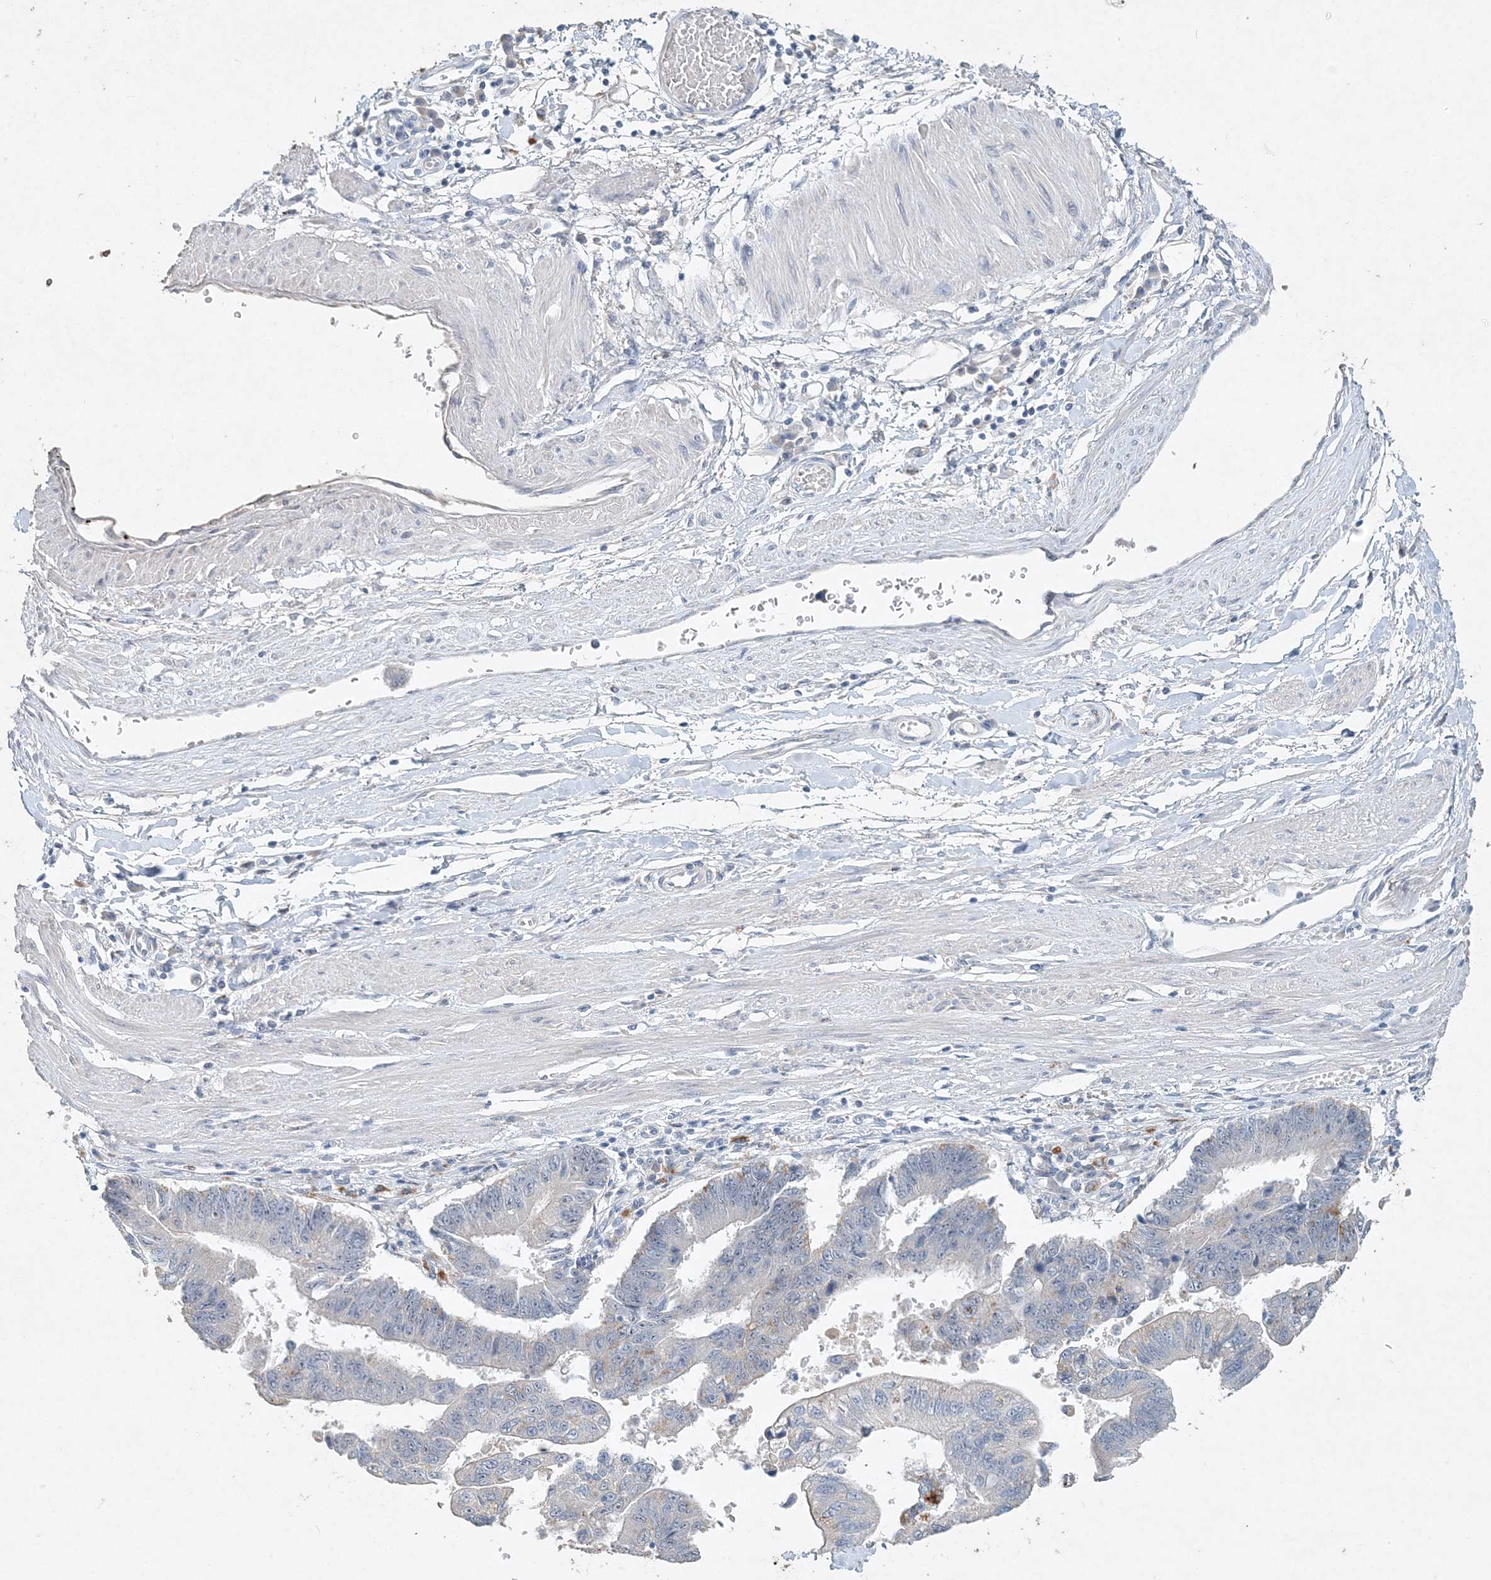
{"staining": {"intensity": "negative", "quantity": "none", "location": "none"}, "tissue": "stomach cancer", "cell_type": "Tumor cells", "image_type": "cancer", "snomed": [{"axis": "morphology", "description": "Adenocarcinoma, NOS"}, {"axis": "topography", "description": "Stomach"}], "caption": "Stomach cancer (adenocarcinoma) stained for a protein using immunohistochemistry (IHC) demonstrates no positivity tumor cells.", "gene": "DNAH5", "patient": {"sex": "male", "age": 59}}